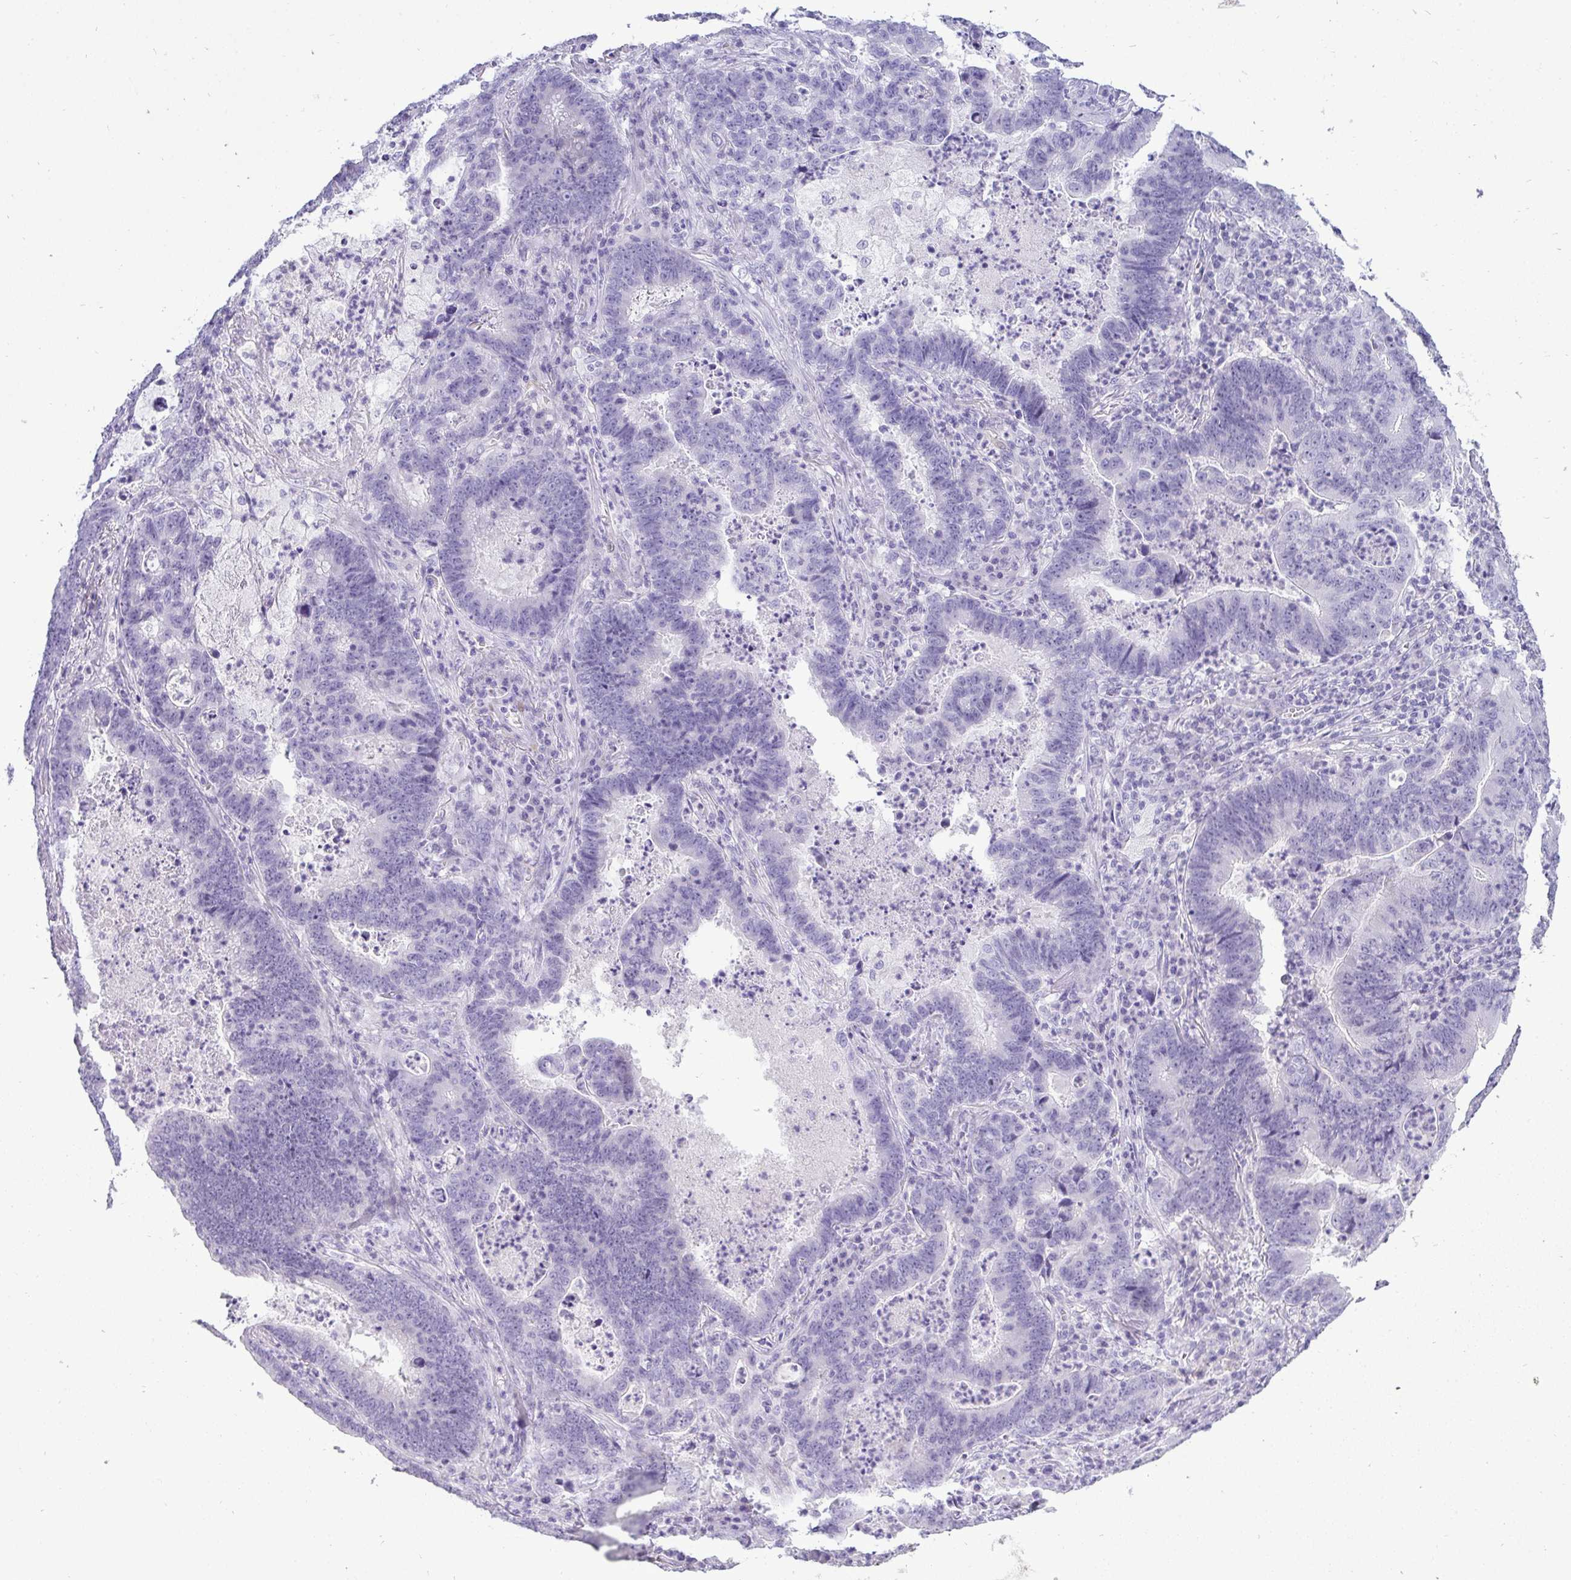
{"staining": {"intensity": "negative", "quantity": "none", "location": "none"}, "tissue": "lung cancer", "cell_type": "Tumor cells", "image_type": "cancer", "snomed": [{"axis": "morphology", "description": "Aneuploidy"}, {"axis": "morphology", "description": "Adenocarcinoma, NOS"}, {"axis": "morphology", "description": "Adenocarcinoma primary or metastatic"}, {"axis": "topography", "description": "Lung"}], "caption": "There is no significant staining in tumor cells of lung adenocarcinoma.", "gene": "HSPB6", "patient": {"sex": "female", "age": 75}}